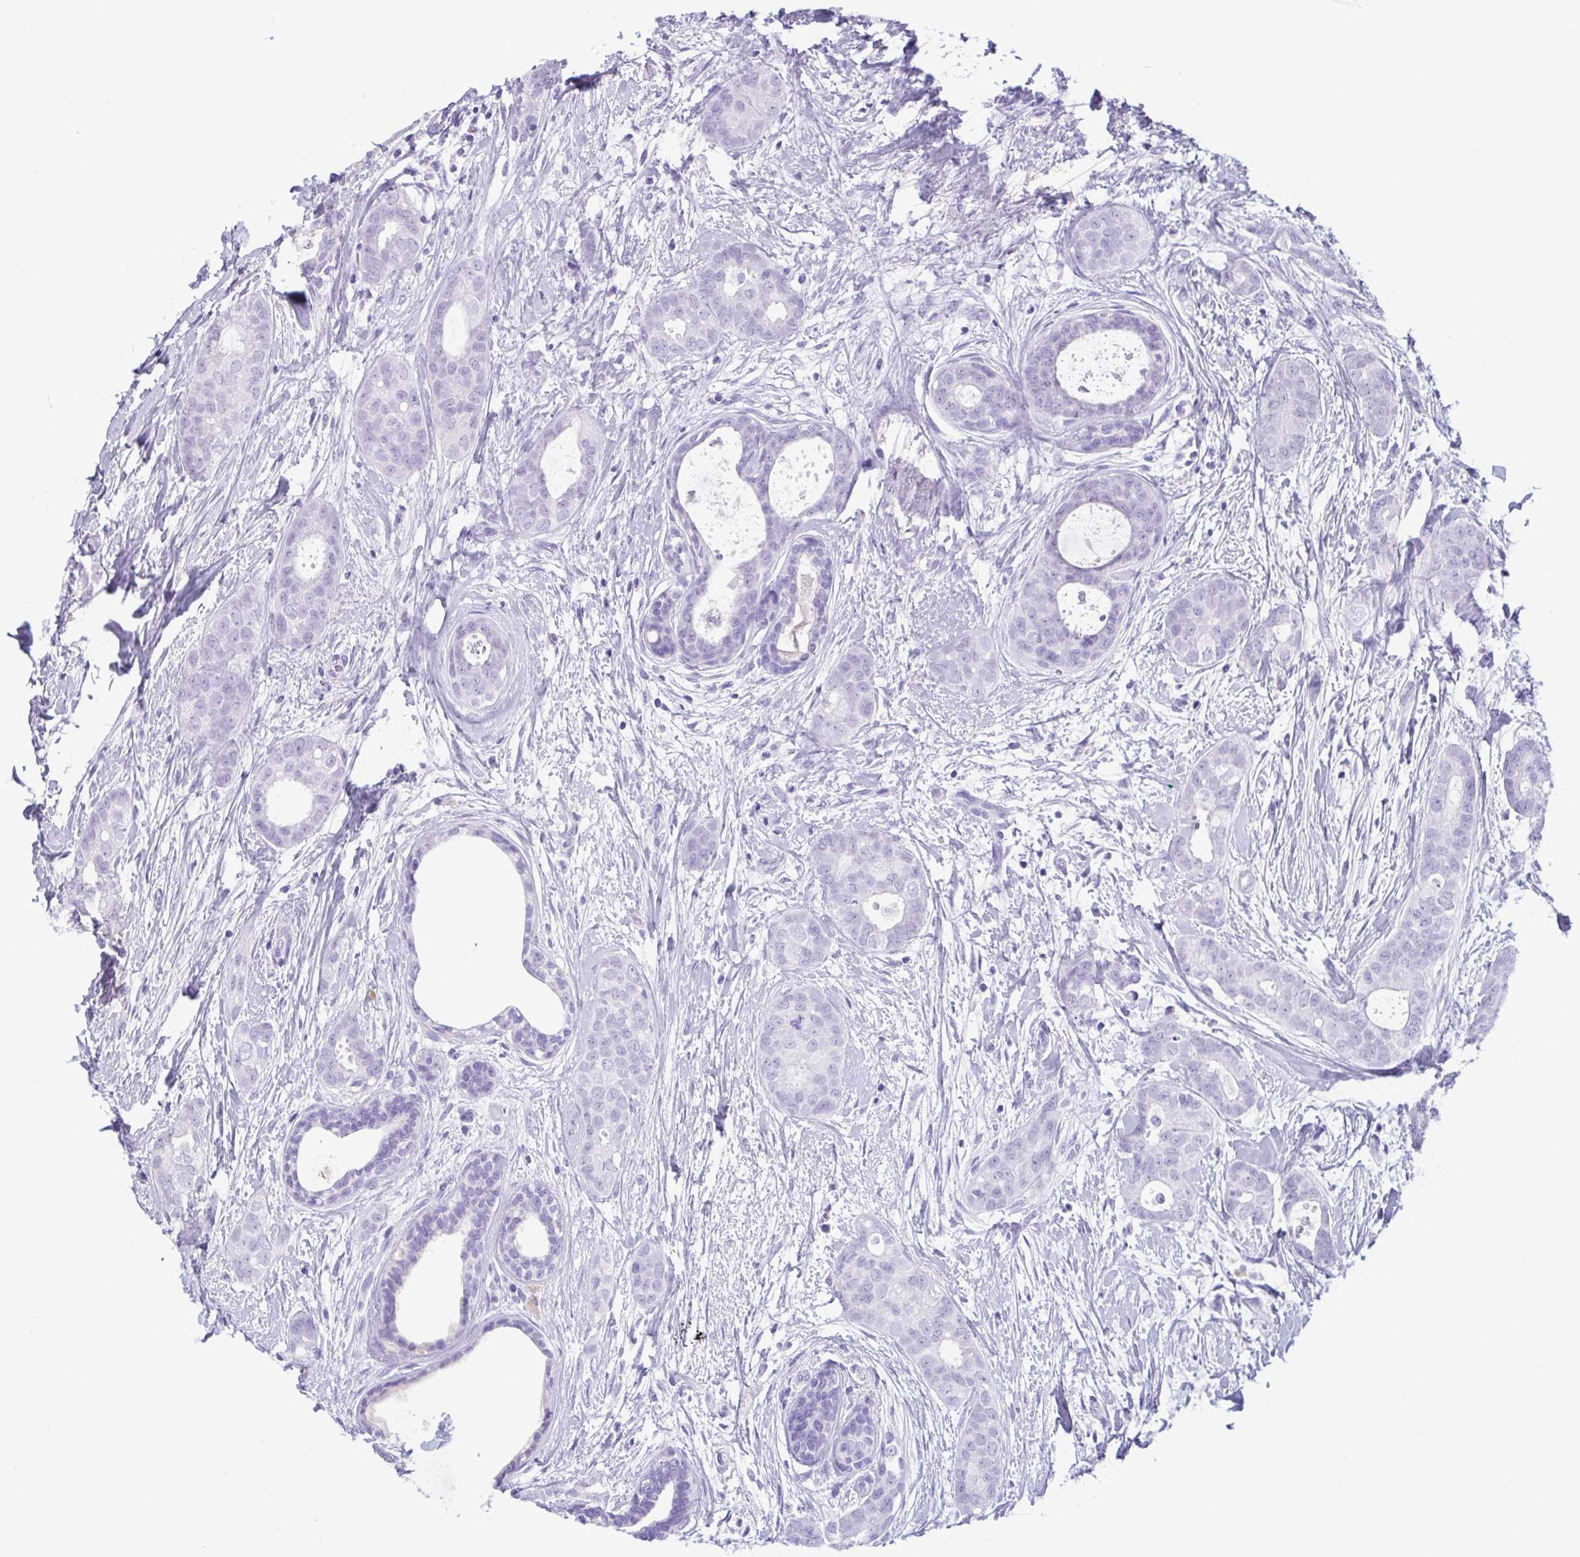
{"staining": {"intensity": "negative", "quantity": "none", "location": "none"}, "tissue": "breast cancer", "cell_type": "Tumor cells", "image_type": "cancer", "snomed": [{"axis": "morphology", "description": "Duct carcinoma"}, {"axis": "topography", "description": "Breast"}], "caption": "Breast cancer stained for a protein using immunohistochemistry (IHC) reveals no positivity tumor cells.", "gene": "LTF", "patient": {"sex": "female", "age": 45}}